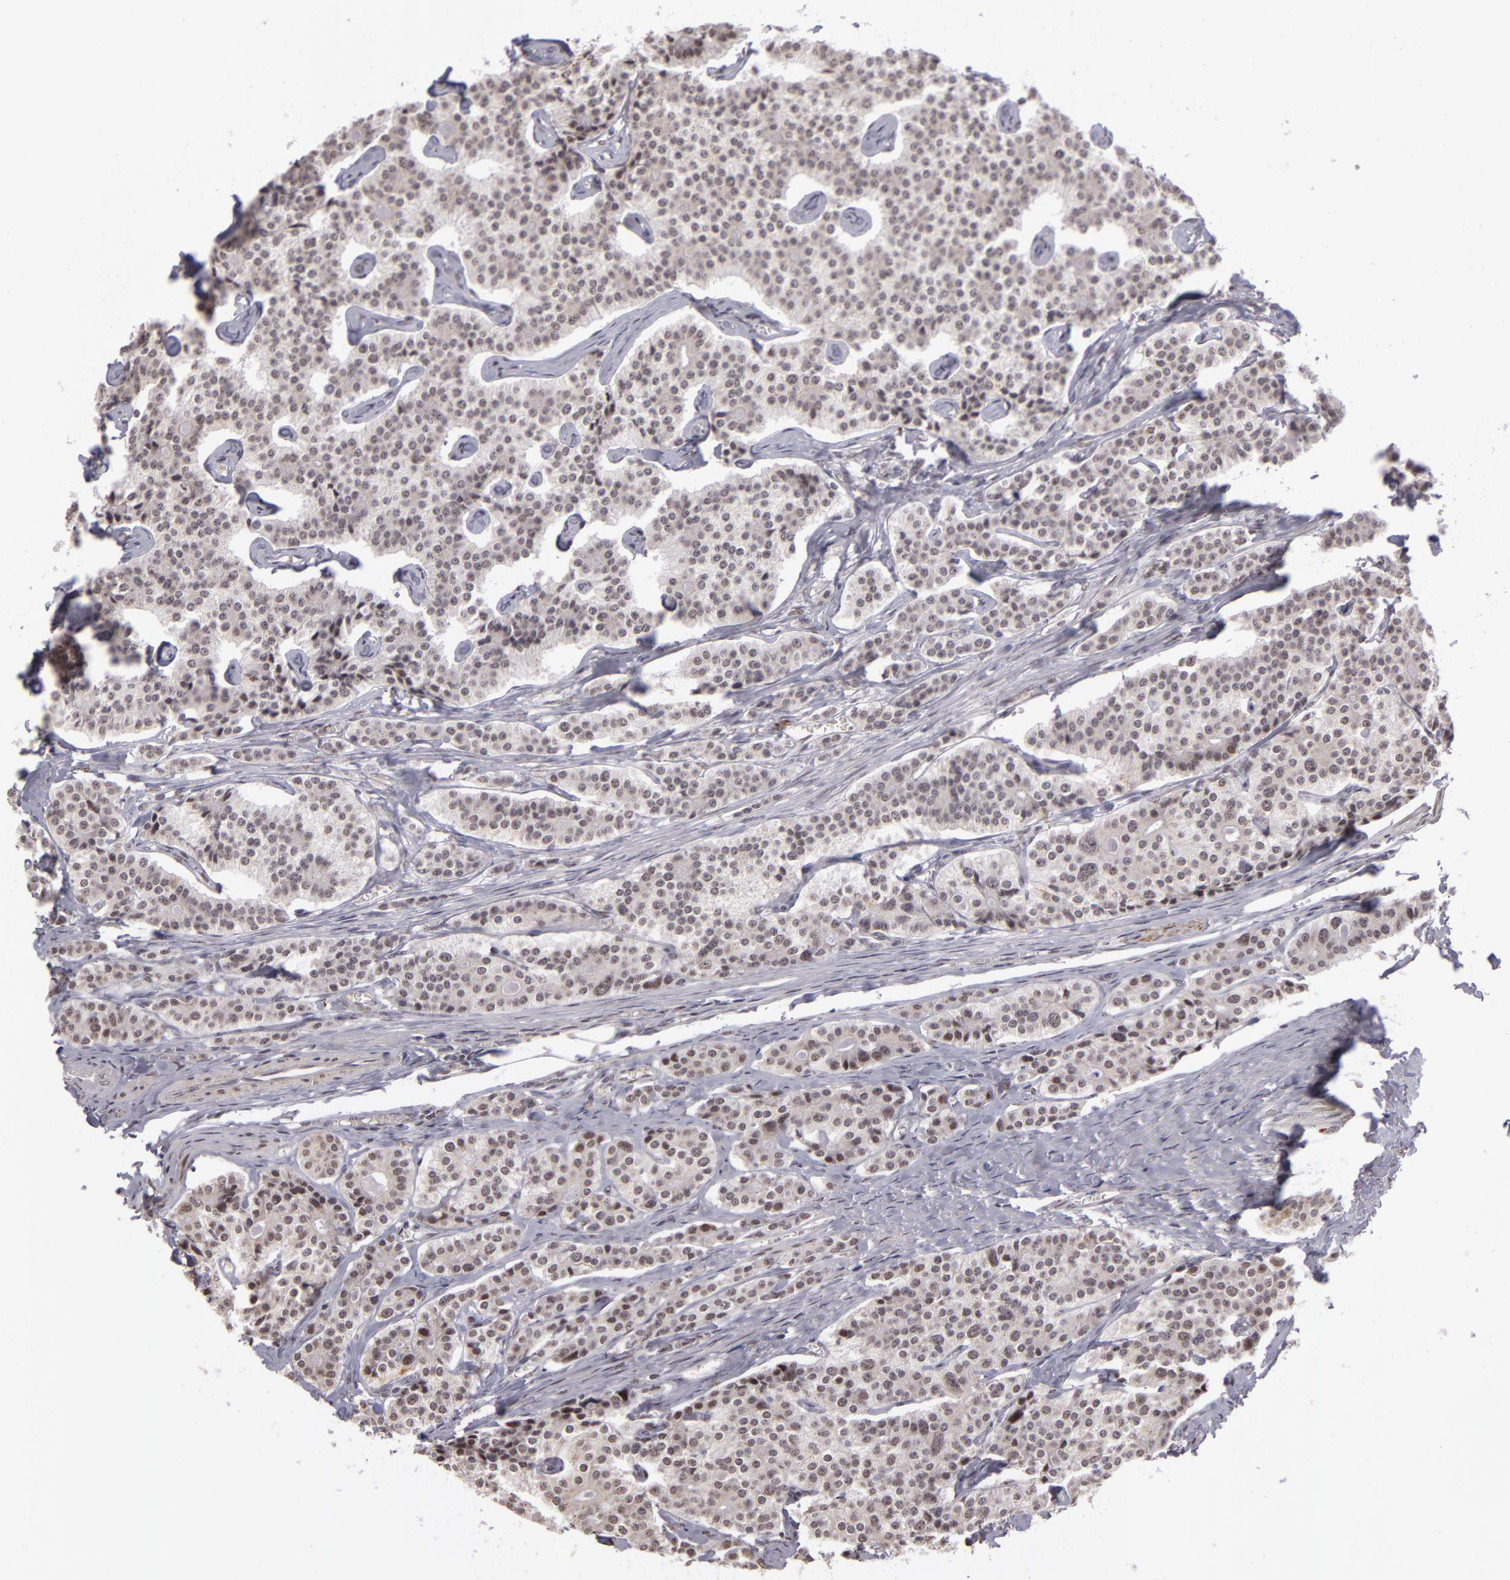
{"staining": {"intensity": "weak", "quantity": "<25%", "location": "nuclear"}, "tissue": "carcinoid", "cell_type": "Tumor cells", "image_type": "cancer", "snomed": [{"axis": "morphology", "description": "Carcinoid, malignant, NOS"}, {"axis": "topography", "description": "Small intestine"}], "caption": "Tumor cells show no significant protein staining in malignant carcinoid.", "gene": "RRP7A", "patient": {"sex": "male", "age": 63}}